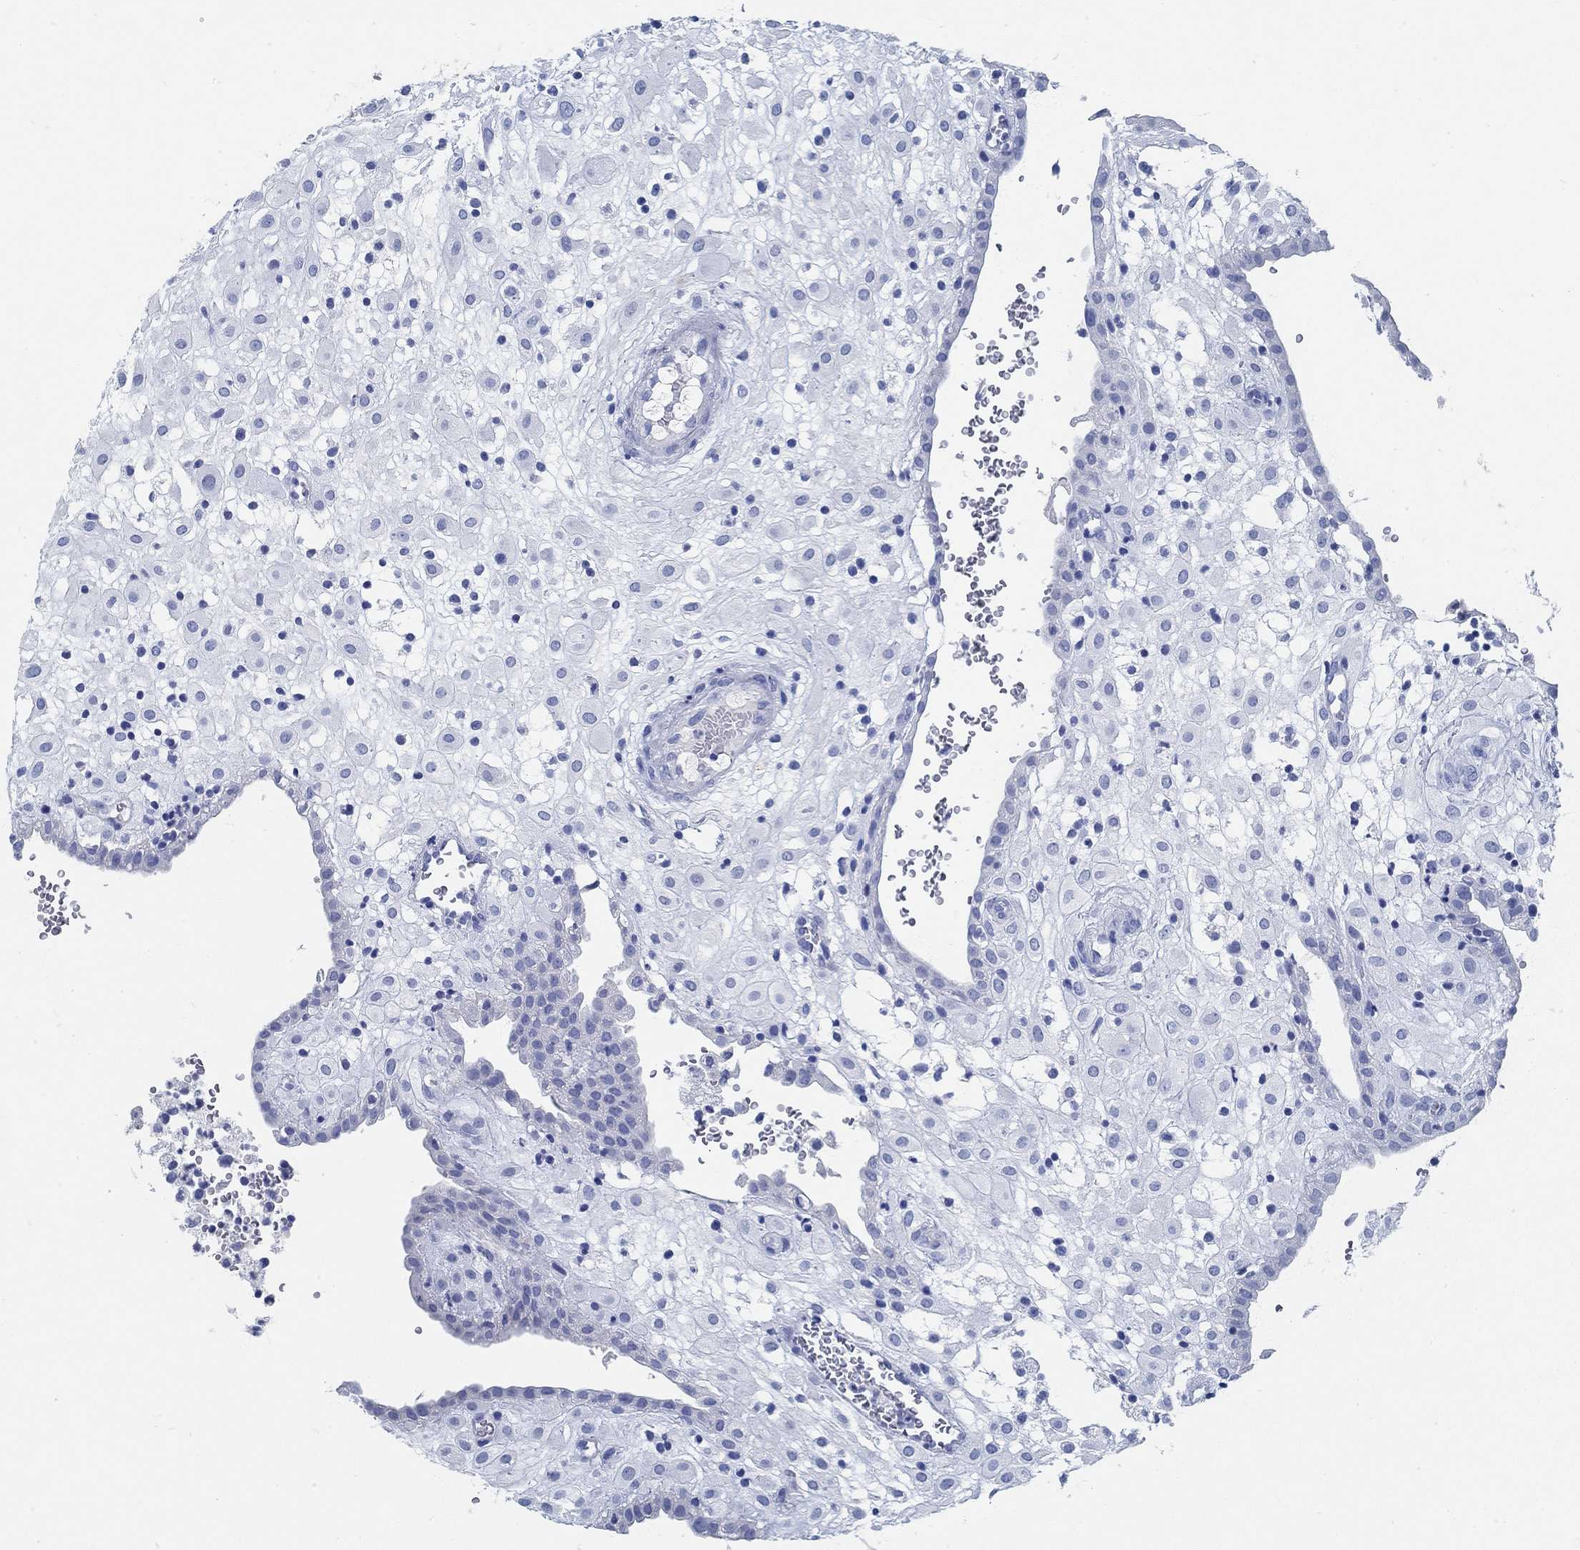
{"staining": {"intensity": "negative", "quantity": "none", "location": "none"}, "tissue": "placenta", "cell_type": "Decidual cells", "image_type": "normal", "snomed": [{"axis": "morphology", "description": "Normal tissue, NOS"}, {"axis": "topography", "description": "Placenta"}], "caption": "The histopathology image exhibits no significant expression in decidual cells of placenta. The staining was performed using DAB (3,3'-diaminobenzidine) to visualize the protein expression in brown, while the nuclei were stained in blue with hematoxylin (Magnification: 20x).", "gene": "SLC45A1", "patient": {"sex": "female", "age": 24}}